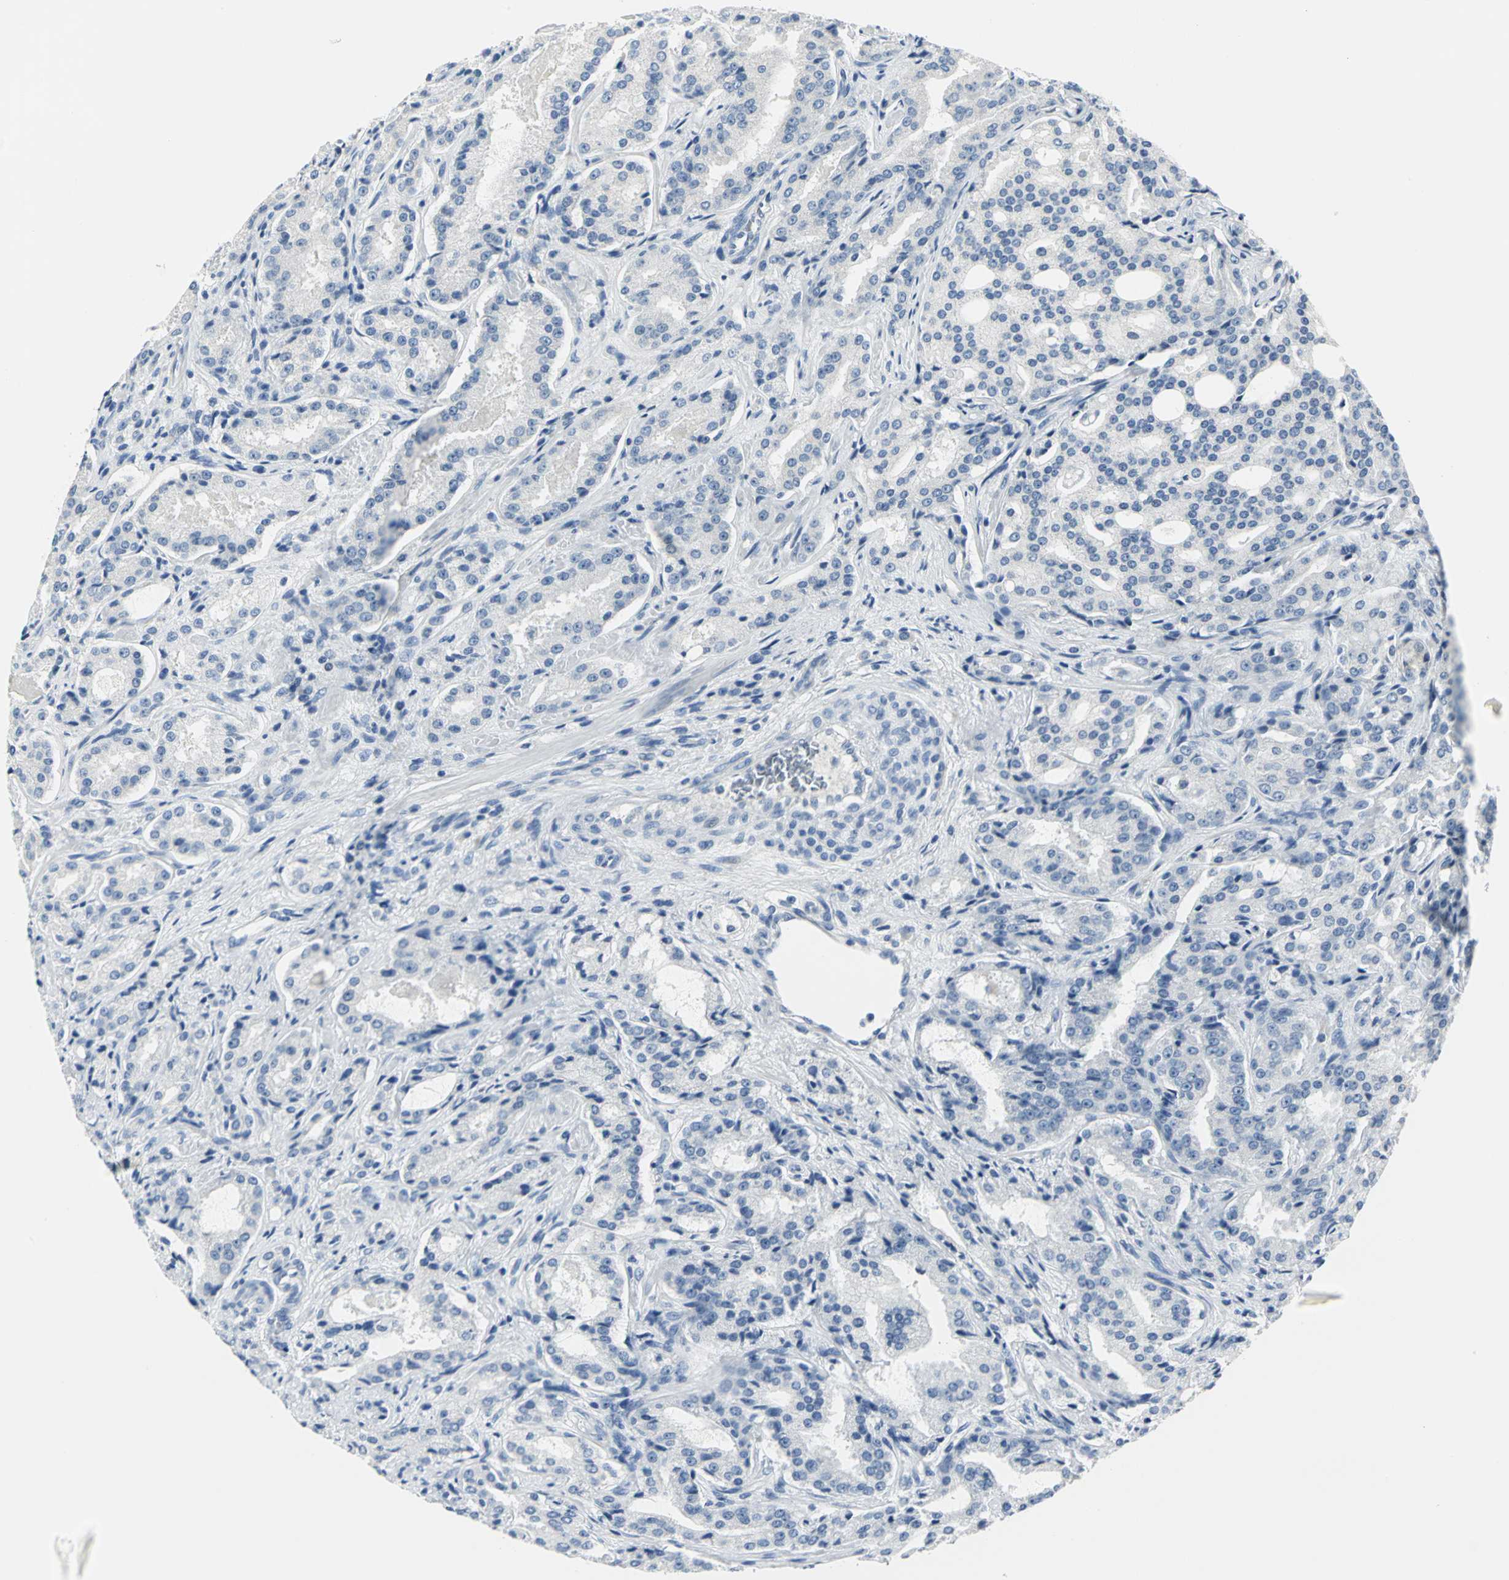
{"staining": {"intensity": "negative", "quantity": "none", "location": "none"}, "tissue": "prostate cancer", "cell_type": "Tumor cells", "image_type": "cancer", "snomed": [{"axis": "morphology", "description": "Adenocarcinoma, High grade"}, {"axis": "topography", "description": "Prostate"}], "caption": "High magnification brightfield microscopy of prostate cancer stained with DAB (brown) and counterstained with hematoxylin (blue): tumor cells show no significant staining.", "gene": "RIPOR1", "patient": {"sex": "male", "age": 72}}